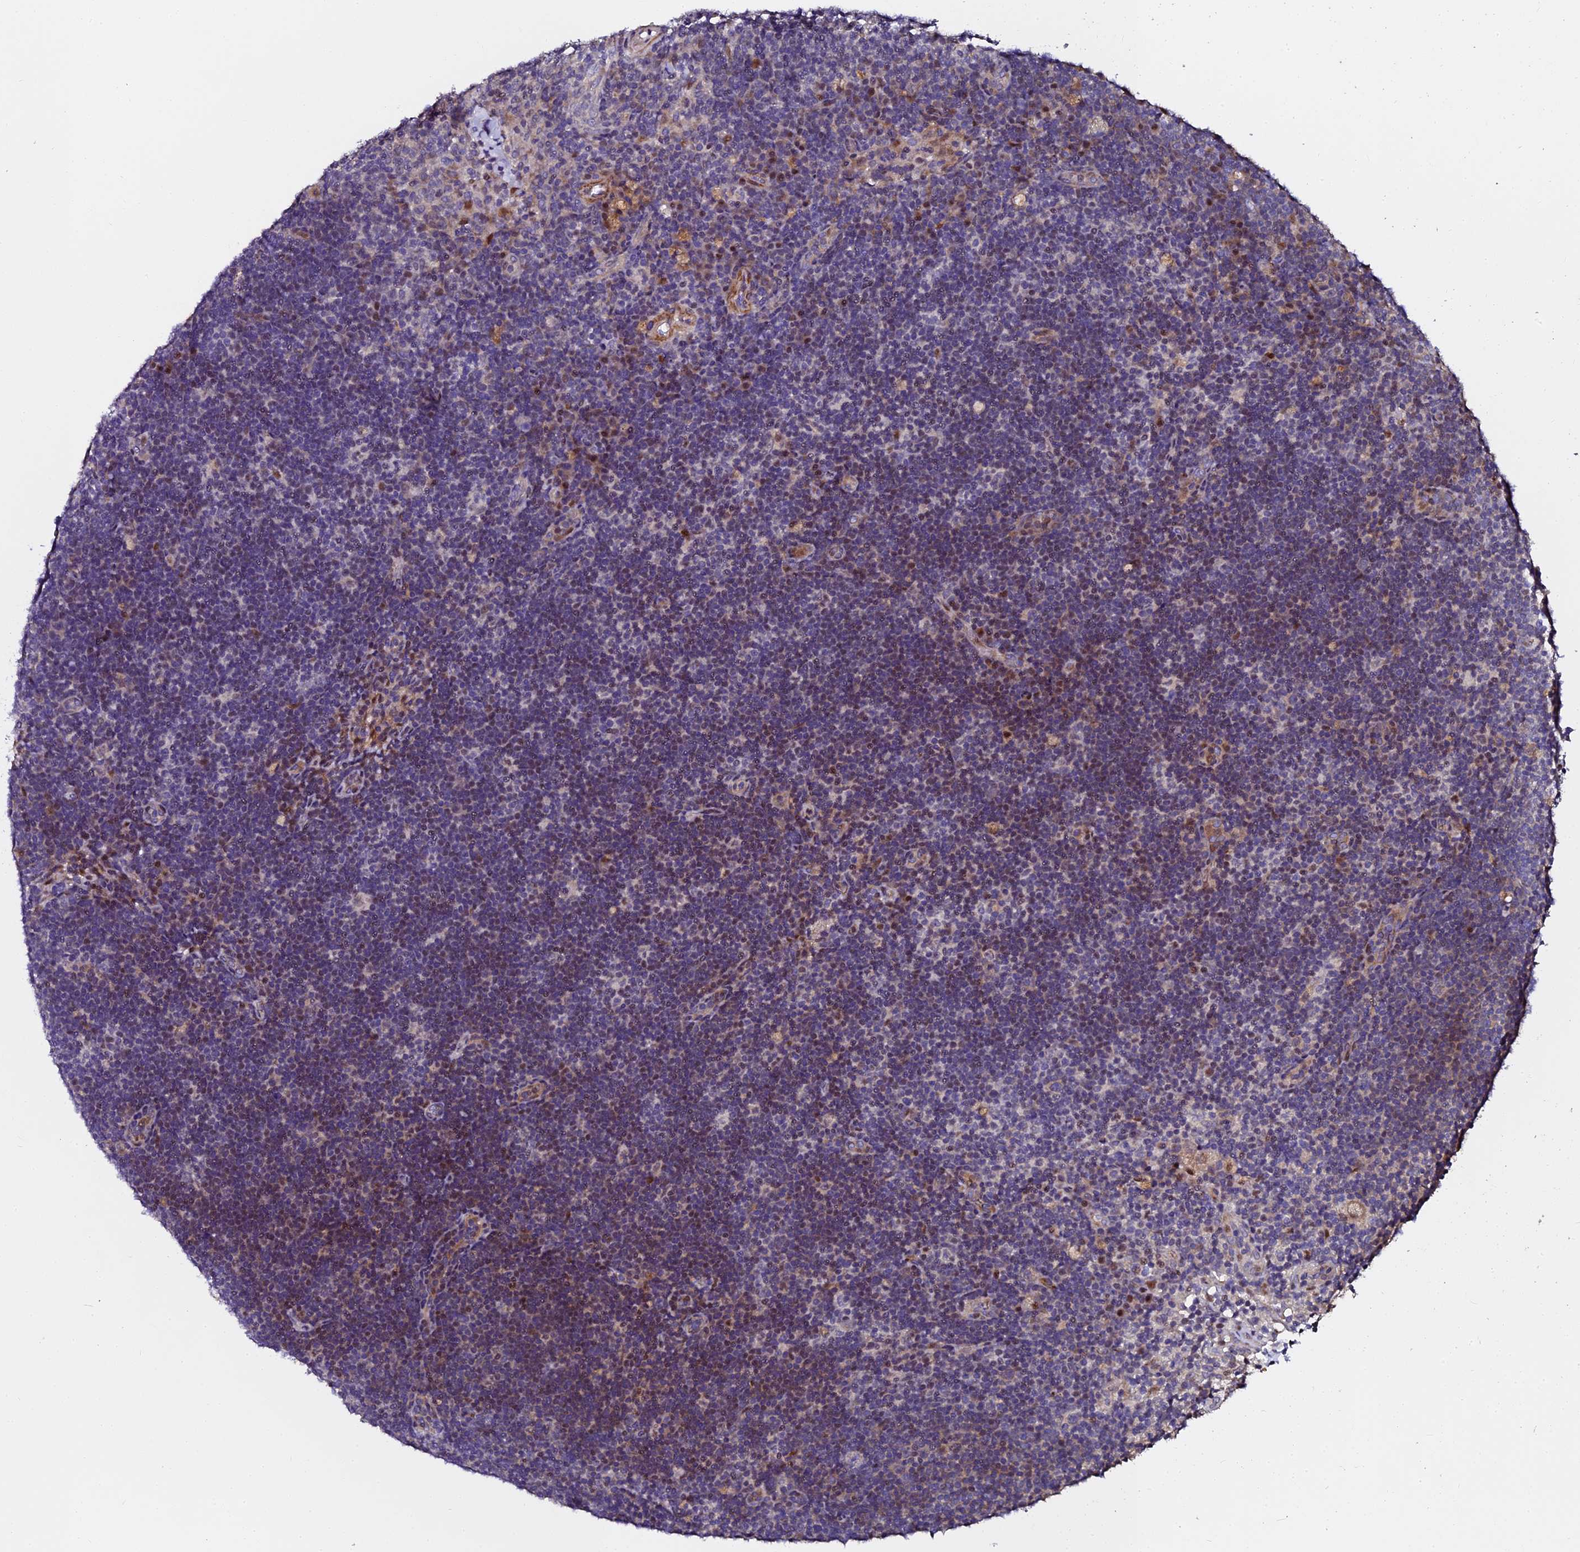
{"staining": {"intensity": "negative", "quantity": "none", "location": "none"}, "tissue": "lymph node", "cell_type": "Germinal center cells", "image_type": "normal", "snomed": [{"axis": "morphology", "description": "Normal tissue, NOS"}, {"axis": "topography", "description": "Lymph node"}], "caption": "IHC of normal lymph node exhibits no positivity in germinal center cells.", "gene": "GPN3", "patient": {"sex": "female", "age": 70}}